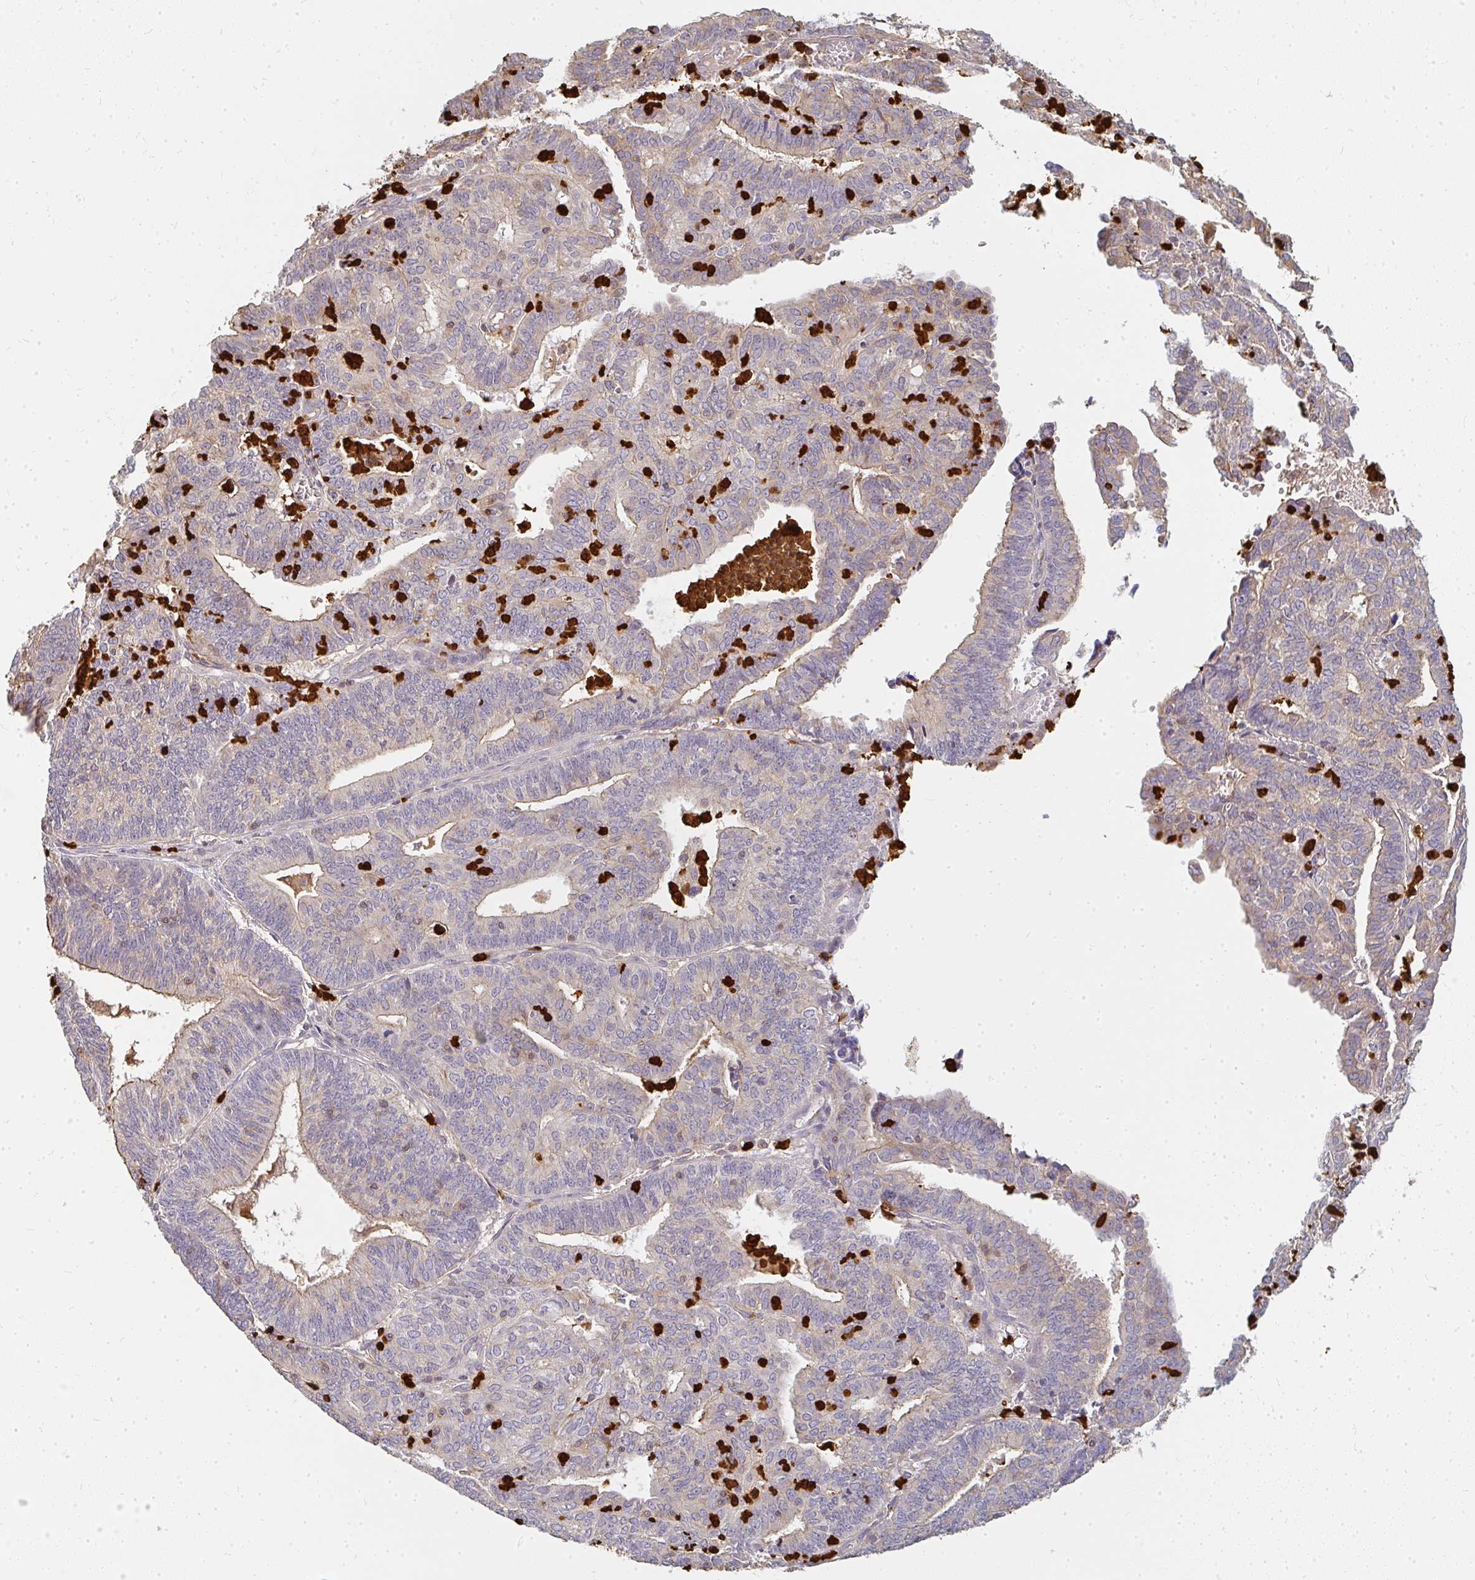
{"staining": {"intensity": "weak", "quantity": "25%-75%", "location": "cytoplasmic/membranous"}, "tissue": "endometrial cancer", "cell_type": "Tumor cells", "image_type": "cancer", "snomed": [{"axis": "morphology", "description": "Adenocarcinoma, NOS"}, {"axis": "topography", "description": "Endometrium"}], "caption": "The immunohistochemical stain shows weak cytoplasmic/membranous positivity in tumor cells of endometrial cancer (adenocarcinoma) tissue.", "gene": "CNTRL", "patient": {"sex": "female", "age": 61}}